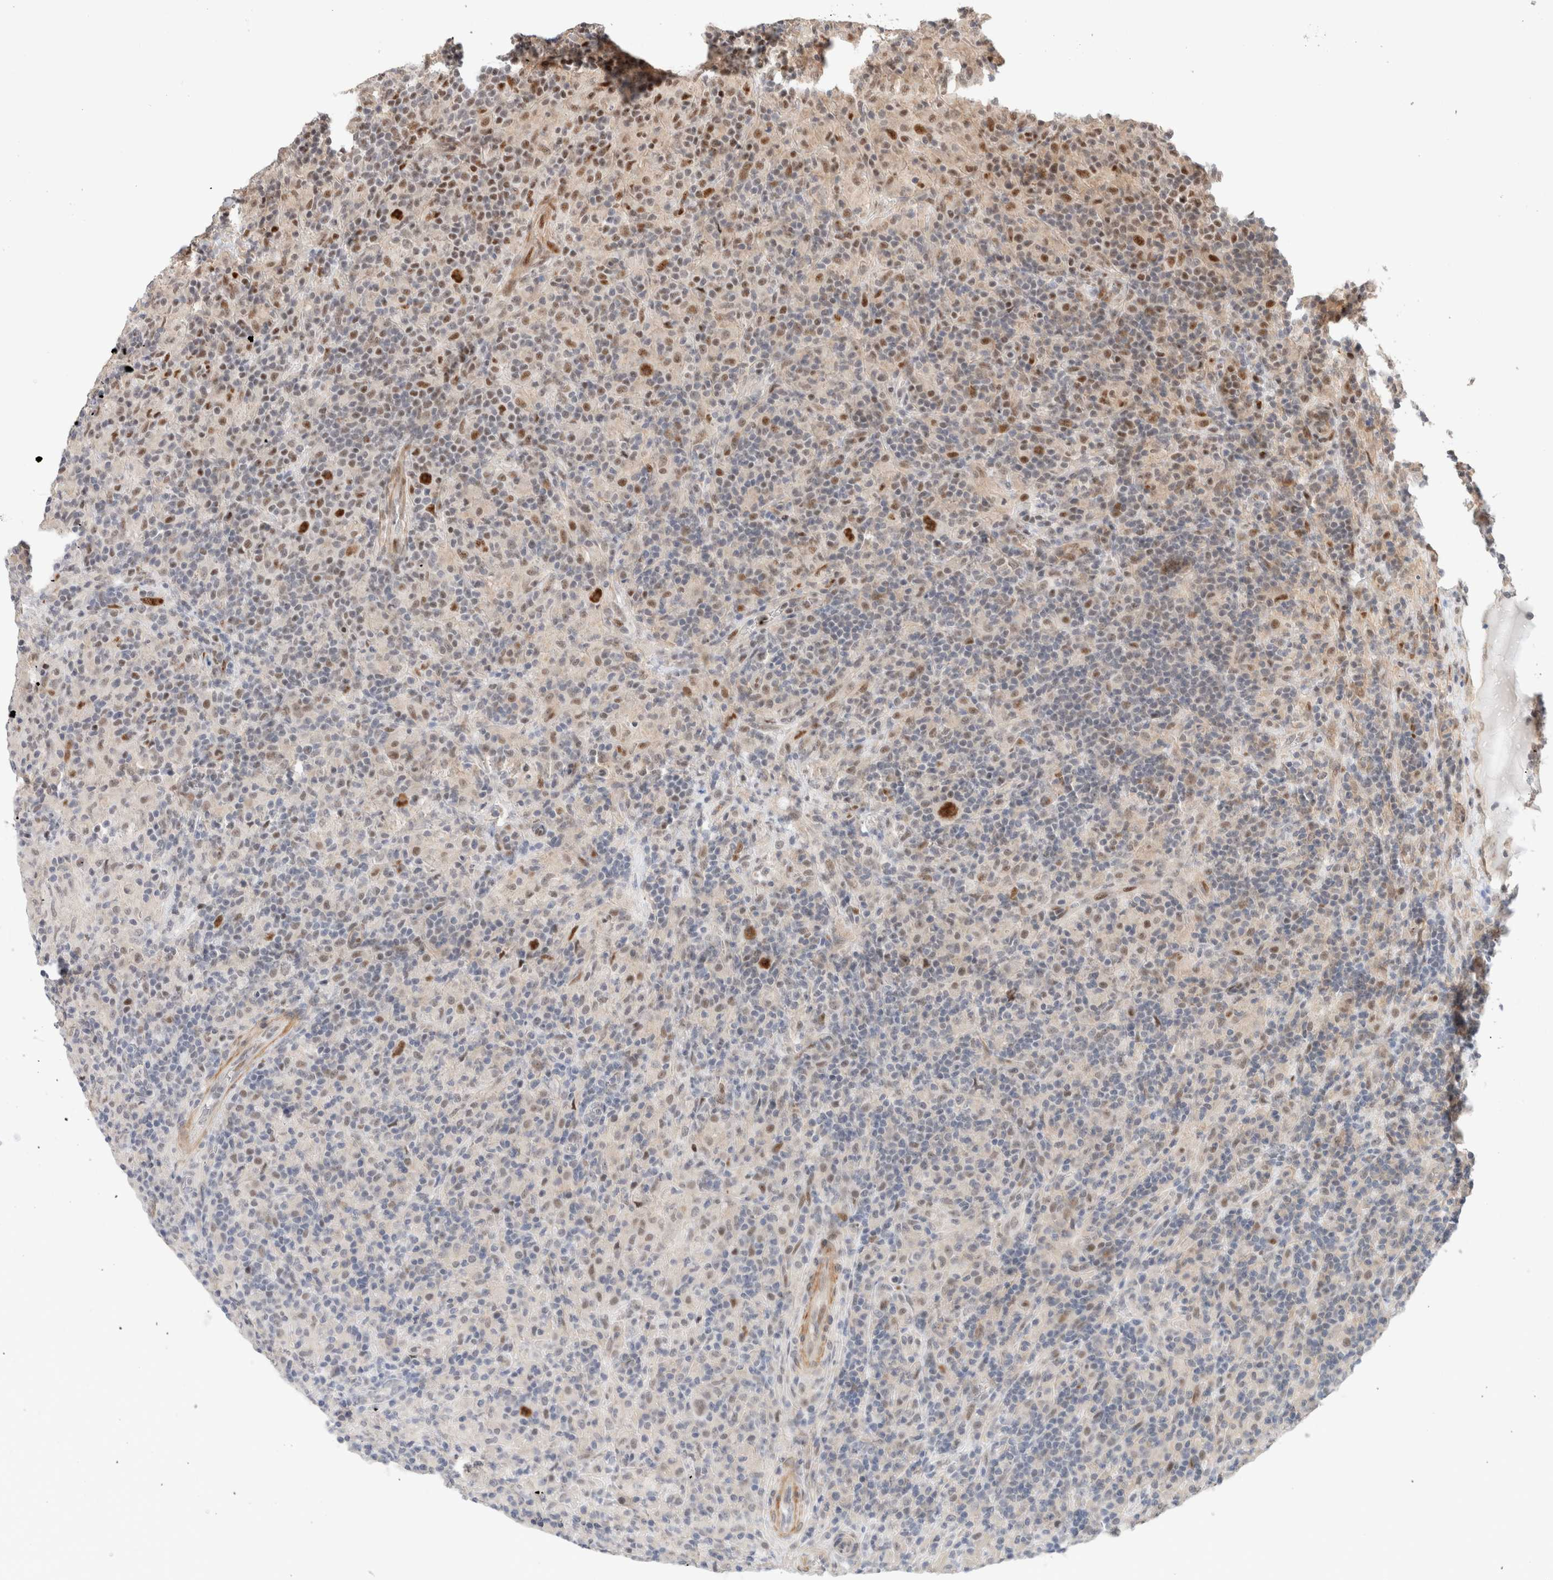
{"staining": {"intensity": "strong", "quantity": ">75%", "location": "nuclear"}, "tissue": "lymphoma", "cell_type": "Tumor cells", "image_type": "cancer", "snomed": [{"axis": "morphology", "description": "Hodgkin's disease, NOS"}, {"axis": "topography", "description": "Lymph node"}], "caption": "Immunohistochemical staining of human Hodgkin's disease exhibits high levels of strong nuclear protein staining in about >75% of tumor cells.", "gene": "ID3", "patient": {"sex": "male", "age": 70}}